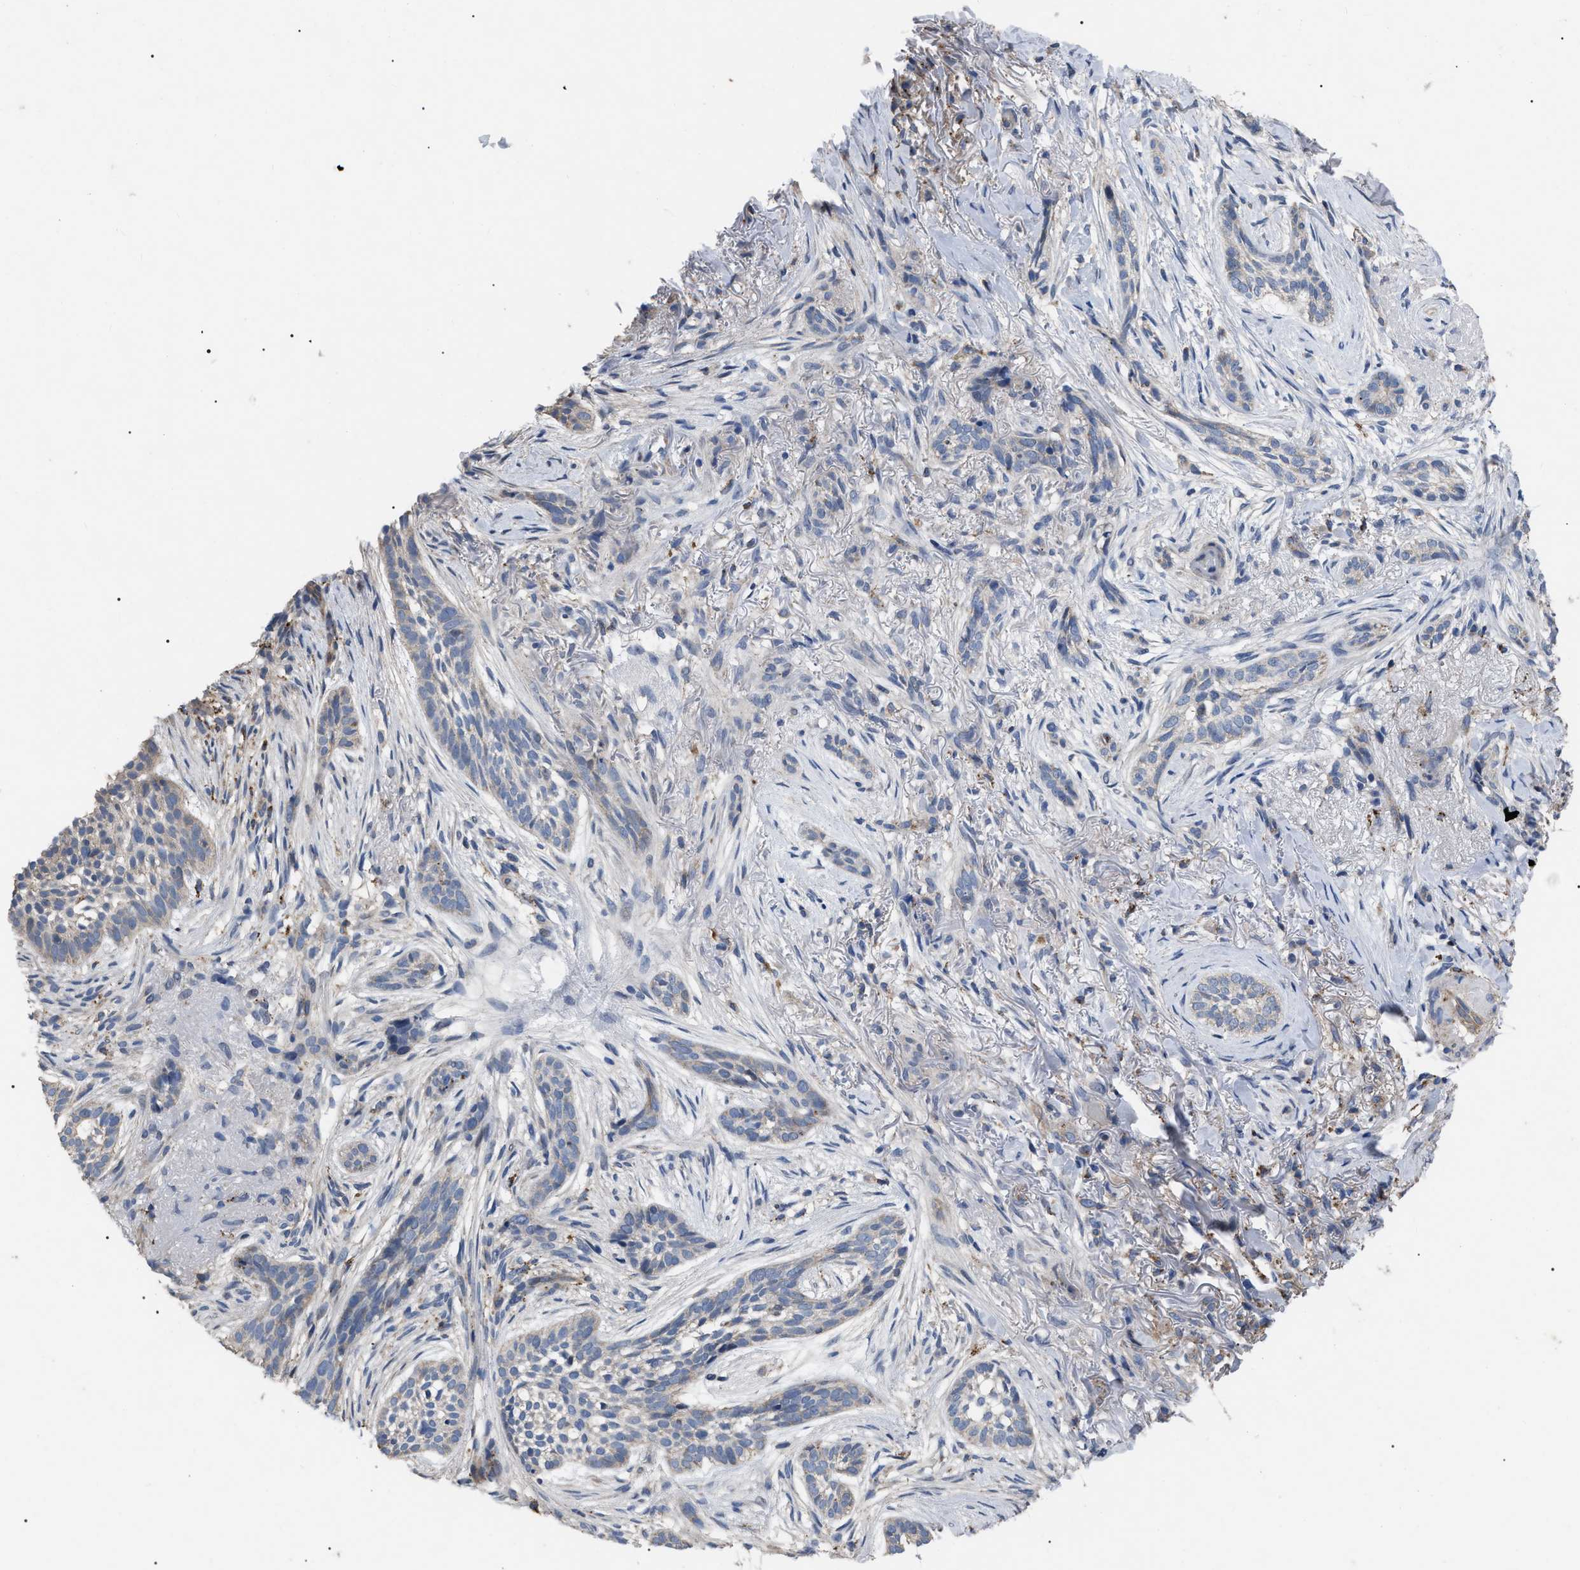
{"staining": {"intensity": "negative", "quantity": "none", "location": "none"}, "tissue": "skin cancer", "cell_type": "Tumor cells", "image_type": "cancer", "snomed": [{"axis": "morphology", "description": "Basal cell carcinoma"}, {"axis": "topography", "description": "Skin"}], "caption": "This image is of skin cancer stained with immunohistochemistry to label a protein in brown with the nuclei are counter-stained blue. There is no staining in tumor cells.", "gene": "FAM171A2", "patient": {"sex": "female", "age": 88}}